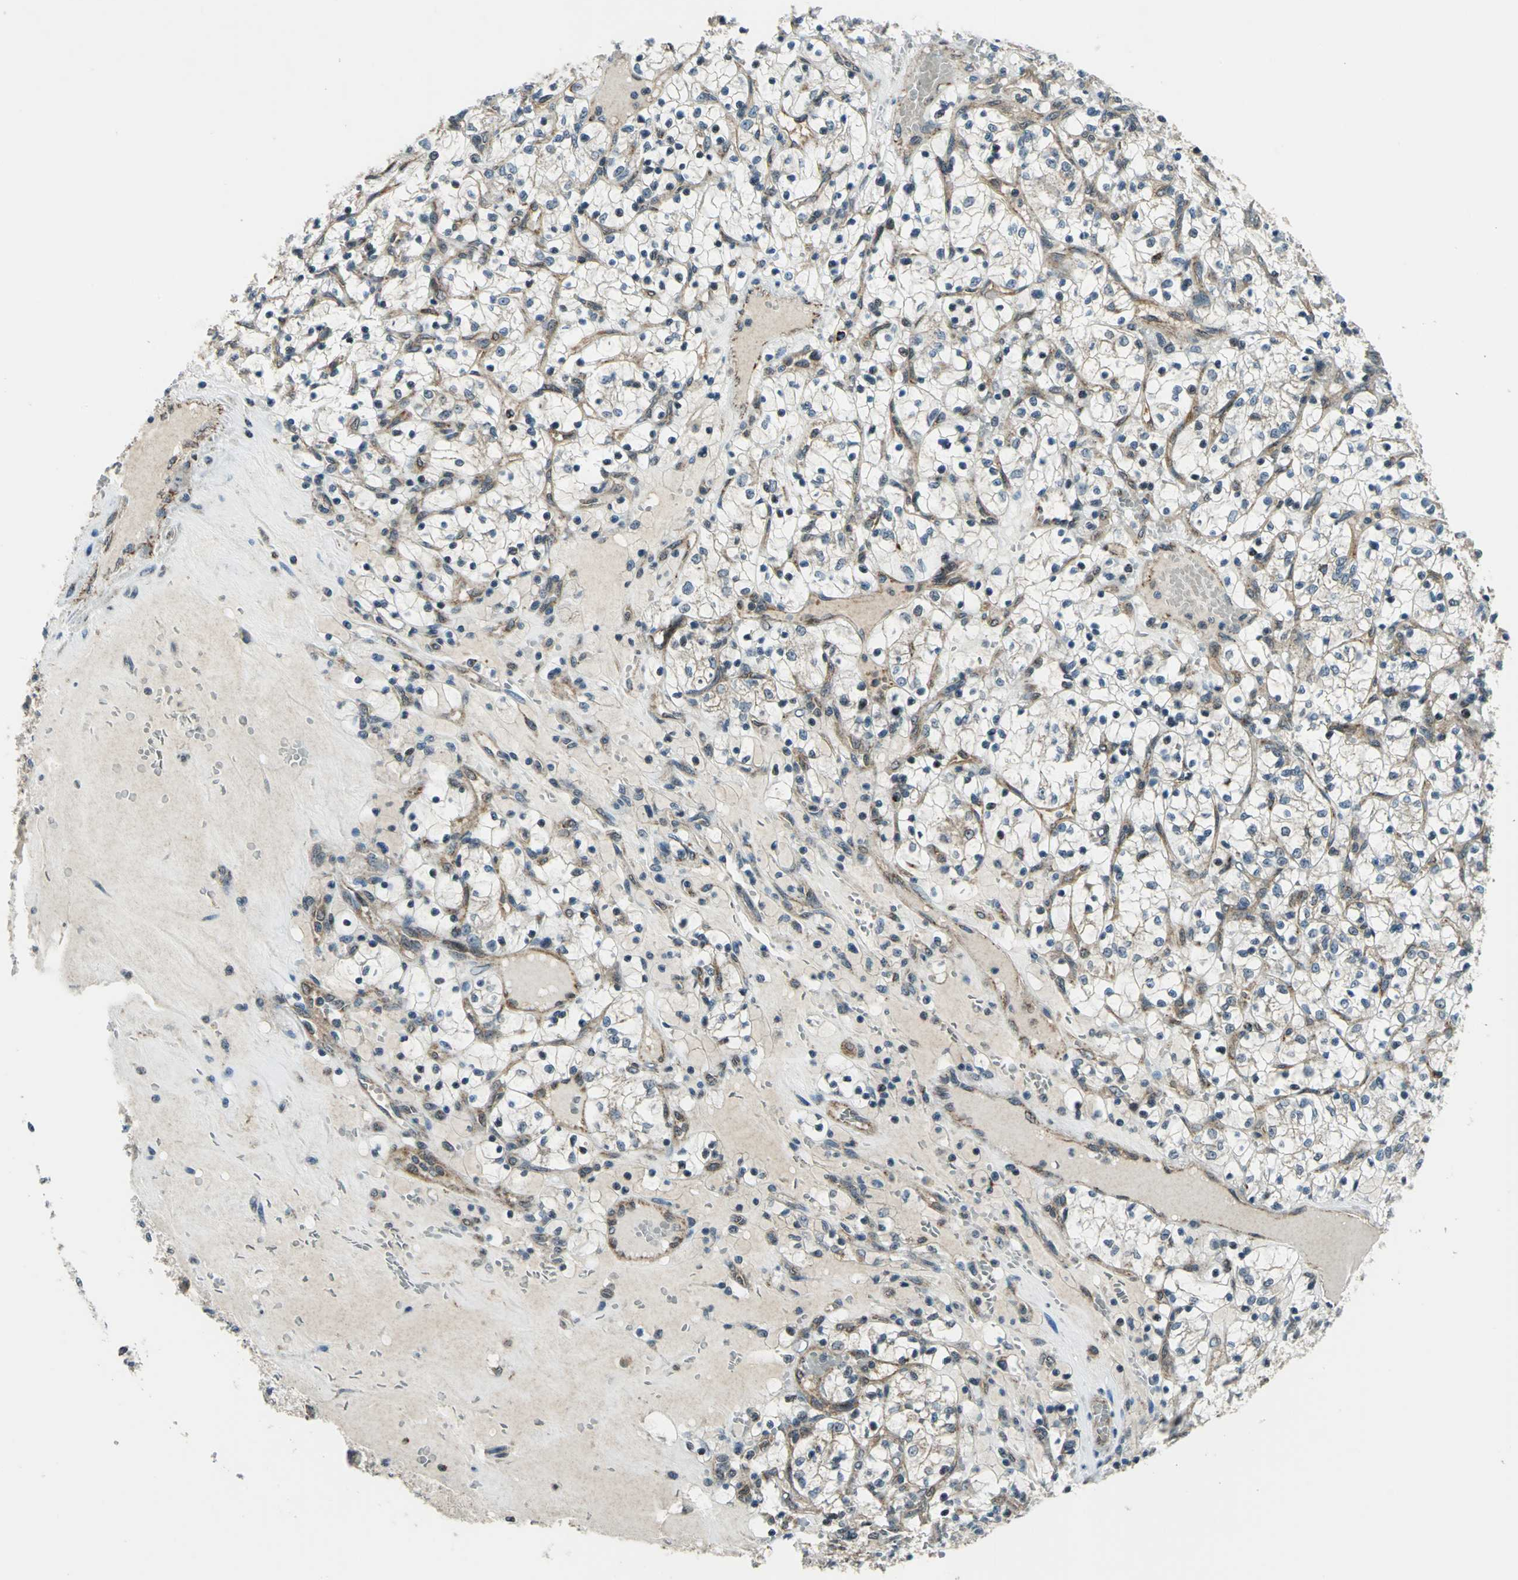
{"staining": {"intensity": "moderate", "quantity": "<25%", "location": "nuclear"}, "tissue": "renal cancer", "cell_type": "Tumor cells", "image_type": "cancer", "snomed": [{"axis": "morphology", "description": "Adenocarcinoma, NOS"}, {"axis": "topography", "description": "Kidney"}], "caption": "Immunohistochemical staining of human adenocarcinoma (renal) displays low levels of moderate nuclear expression in approximately <25% of tumor cells. The protein is shown in brown color, while the nuclei are stained blue.", "gene": "NUDT2", "patient": {"sex": "female", "age": 69}}